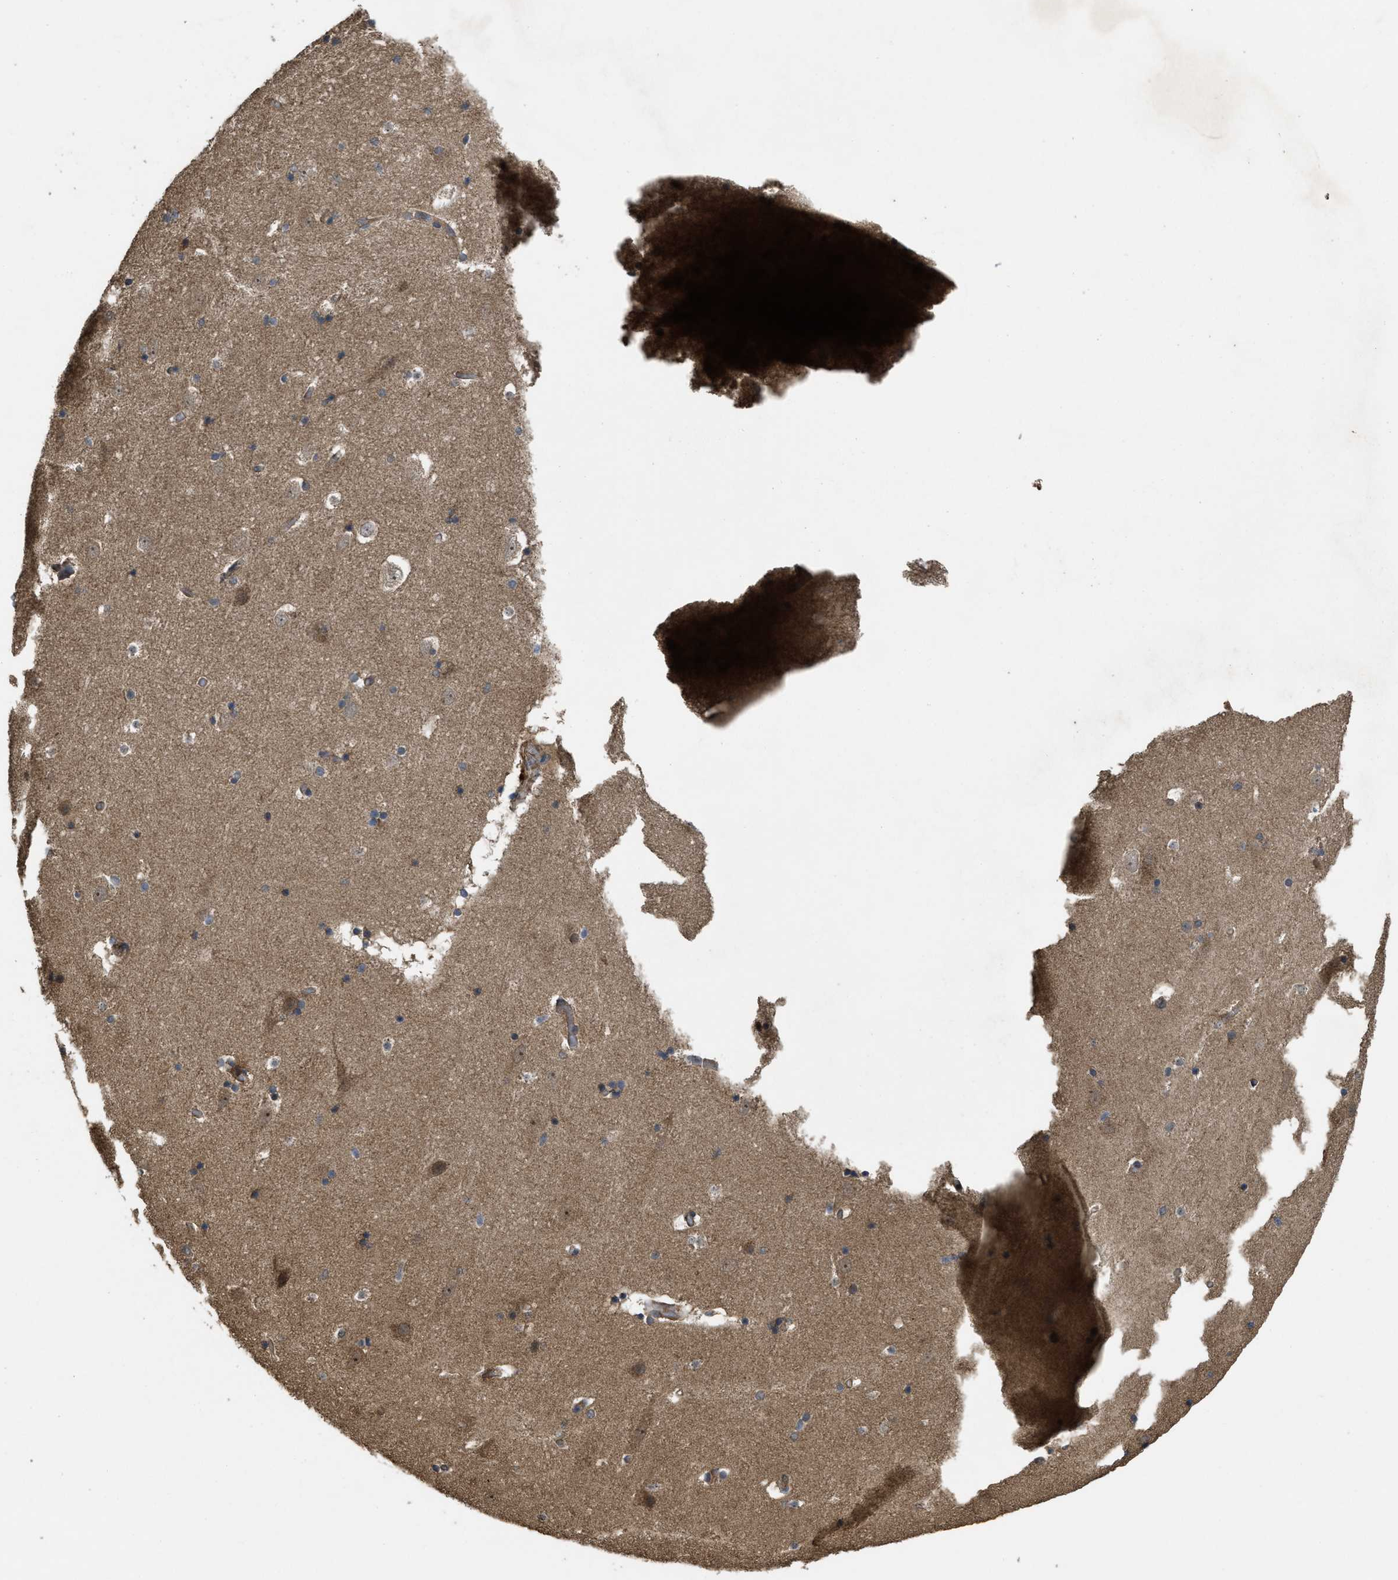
{"staining": {"intensity": "weak", "quantity": "25%-75%", "location": "cytoplasmic/membranous"}, "tissue": "hippocampus", "cell_type": "Glial cells", "image_type": "normal", "snomed": [{"axis": "morphology", "description": "Normal tissue, NOS"}, {"axis": "topography", "description": "Hippocampus"}], "caption": "High-magnification brightfield microscopy of normal hippocampus stained with DAB (brown) and counterstained with hematoxylin (blue). glial cells exhibit weak cytoplasmic/membranous staining is appreciated in approximately25%-75% of cells. (Brightfield microscopy of DAB IHC at high magnification).", "gene": "FZD6", "patient": {"sex": "male", "age": 45}}